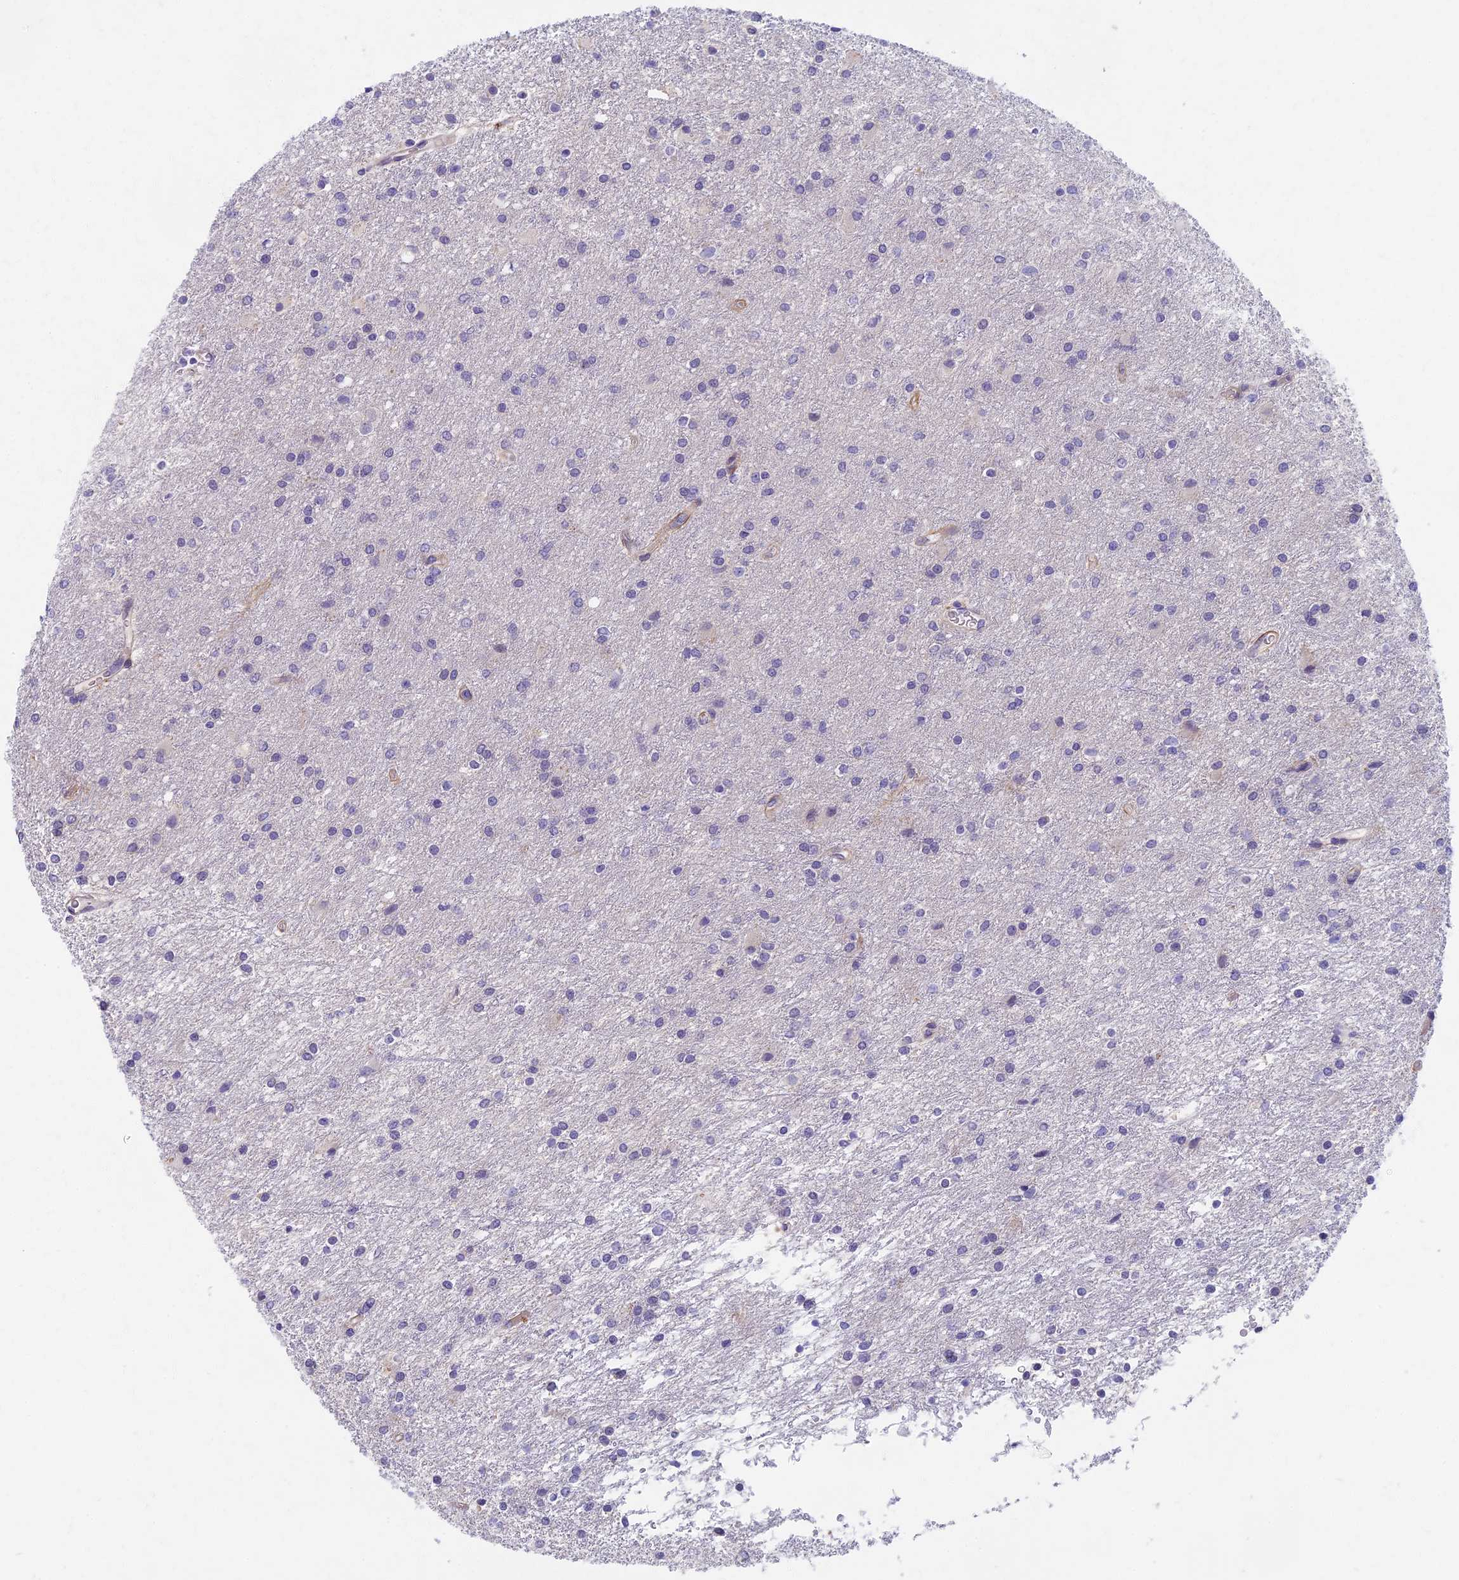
{"staining": {"intensity": "negative", "quantity": "none", "location": "none"}, "tissue": "glioma", "cell_type": "Tumor cells", "image_type": "cancer", "snomed": [{"axis": "morphology", "description": "Glioma, malignant, High grade"}, {"axis": "topography", "description": "Brain"}], "caption": "This is a photomicrograph of immunohistochemistry staining of malignant glioma (high-grade), which shows no expression in tumor cells.", "gene": "AP4E1", "patient": {"sex": "female", "age": 50}}